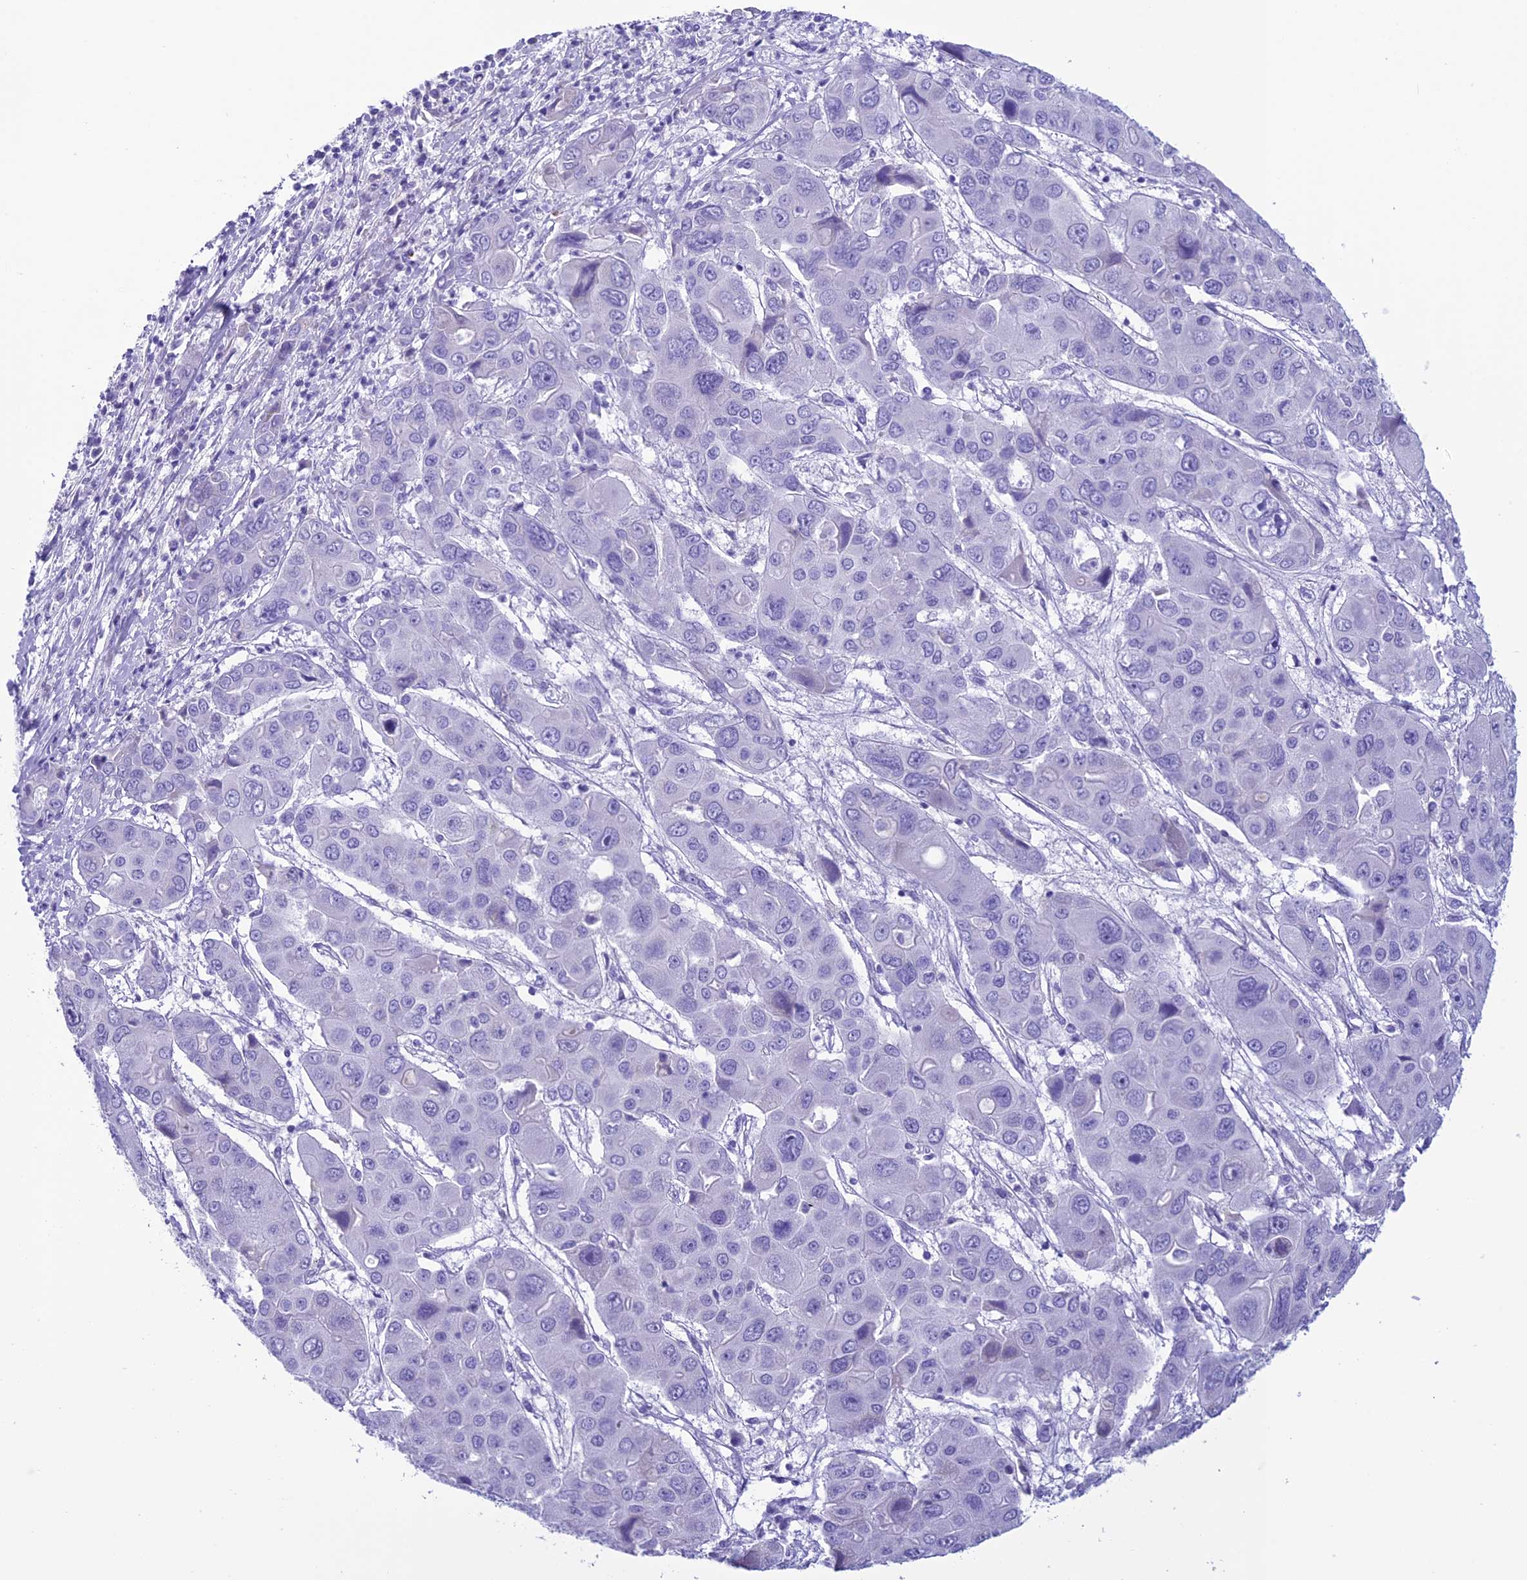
{"staining": {"intensity": "negative", "quantity": "none", "location": "none"}, "tissue": "liver cancer", "cell_type": "Tumor cells", "image_type": "cancer", "snomed": [{"axis": "morphology", "description": "Cholangiocarcinoma"}, {"axis": "topography", "description": "Liver"}], "caption": "Immunohistochemistry (IHC) image of neoplastic tissue: human liver cholangiocarcinoma stained with DAB (3,3'-diaminobenzidine) displays no significant protein expression in tumor cells.", "gene": "TRAM1L1", "patient": {"sex": "male", "age": 67}}